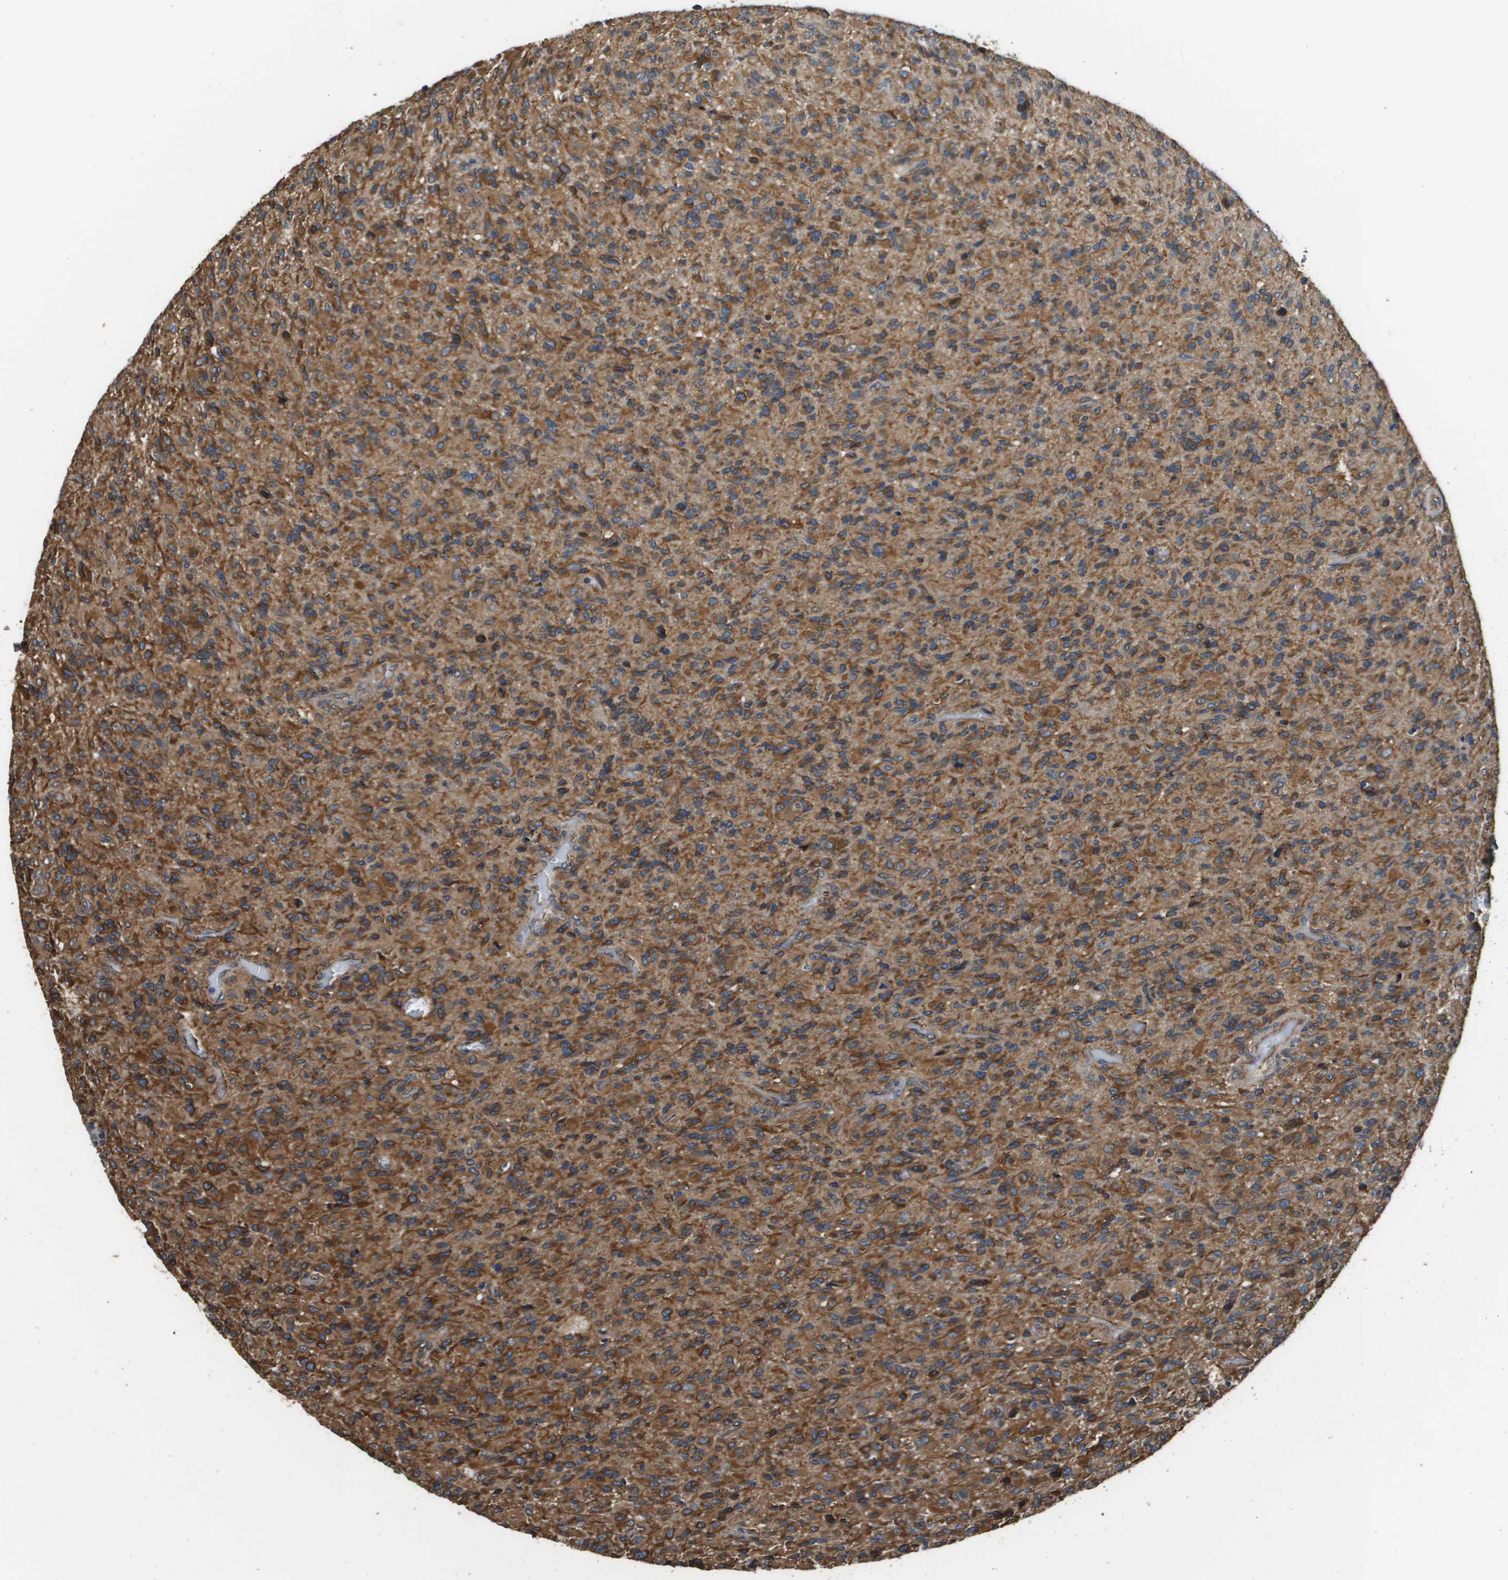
{"staining": {"intensity": "moderate", "quantity": ">75%", "location": "cytoplasmic/membranous"}, "tissue": "glioma", "cell_type": "Tumor cells", "image_type": "cancer", "snomed": [{"axis": "morphology", "description": "Glioma, malignant, High grade"}, {"axis": "topography", "description": "Brain"}], "caption": "Protein expression analysis of glioma exhibits moderate cytoplasmic/membranous staining in about >75% of tumor cells.", "gene": "SEC62", "patient": {"sex": "male", "age": 71}}